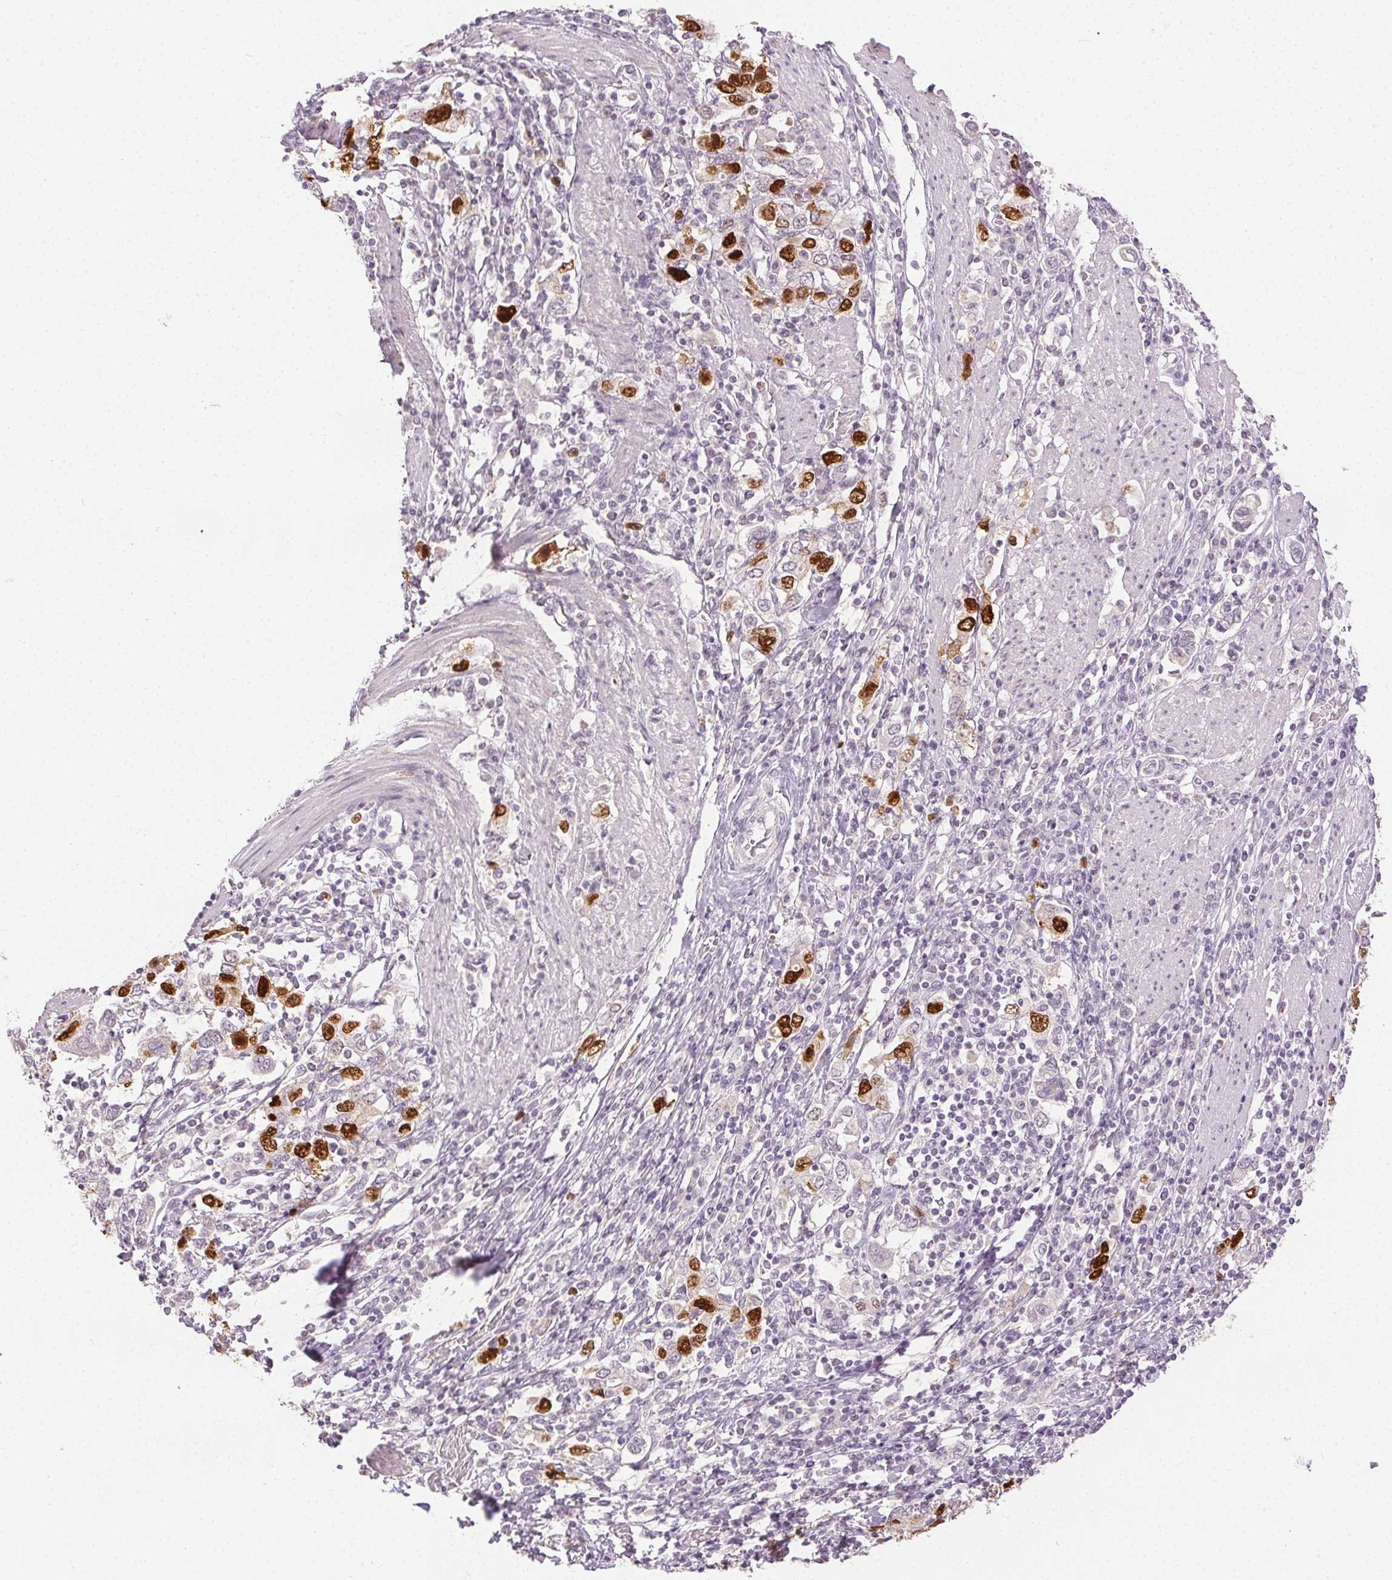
{"staining": {"intensity": "moderate", "quantity": "25%-75%", "location": "nuclear"}, "tissue": "stomach cancer", "cell_type": "Tumor cells", "image_type": "cancer", "snomed": [{"axis": "morphology", "description": "Adenocarcinoma, NOS"}, {"axis": "topography", "description": "Stomach, upper"}, {"axis": "topography", "description": "Stomach"}], "caption": "Immunohistochemical staining of human stomach cancer exhibits medium levels of moderate nuclear positivity in approximately 25%-75% of tumor cells.", "gene": "ANLN", "patient": {"sex": "male", "age": 62}}